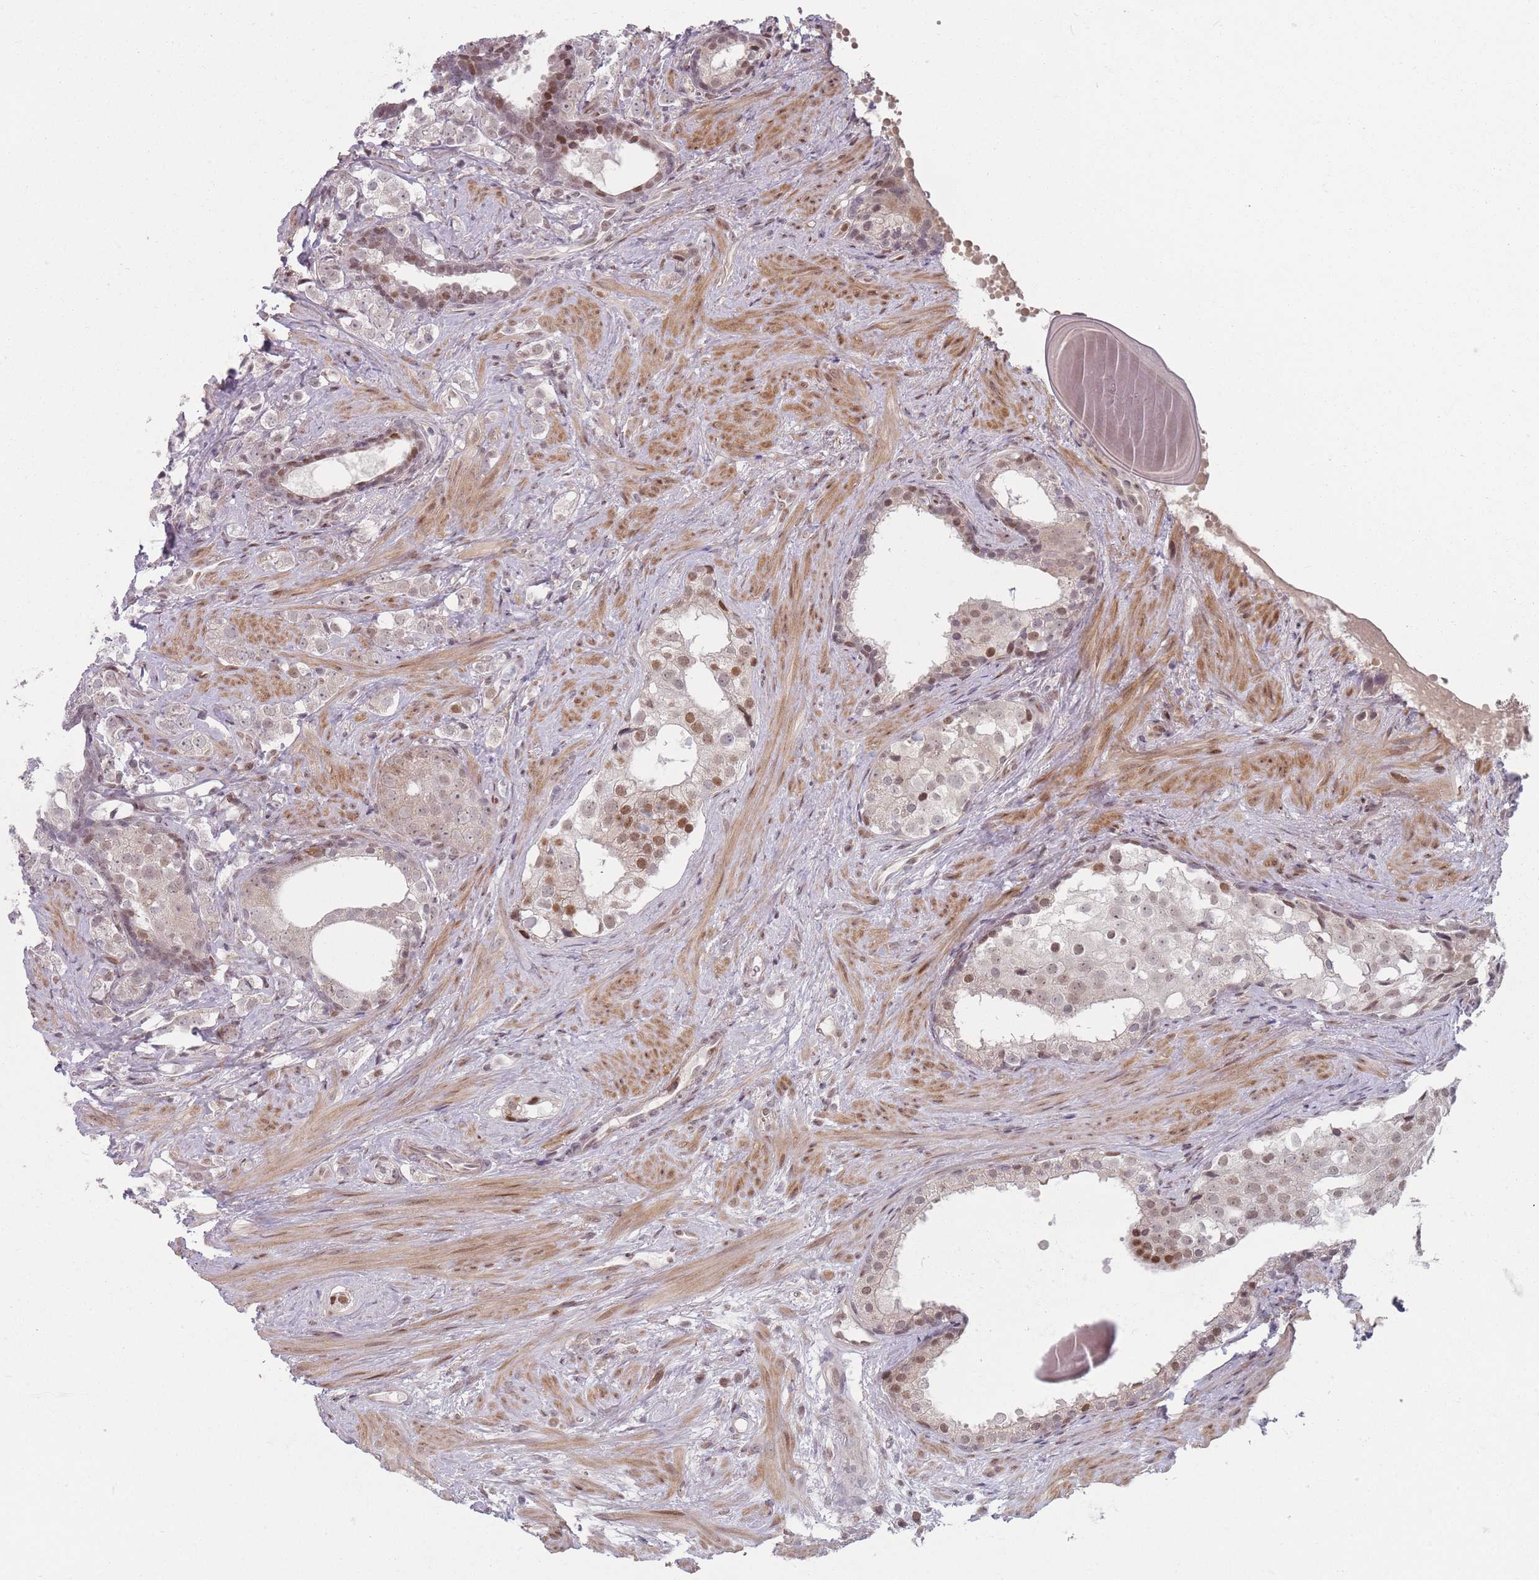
{"staining": {"intensity": "moderate", "quantity": "<25%", "location": "nuclear"}, "tissue": "prostate cancer", "cell_type": "Tumor cells", "image_type": "cancer", "snomed": [{"axis": "morphology", "description": "Adenocarcinoma, High grade"}, {"axis": "topography", "description": "Prostate"}], "caption": "Immunohistochemical staining of human prostate cancer (adenocarcinoma (high-grade)) shows moderate nuclear protein staining in about <25% of tumor cells.", "gene": "SH3BGRL2", "patient": {"sex": "male", "age": 49}}